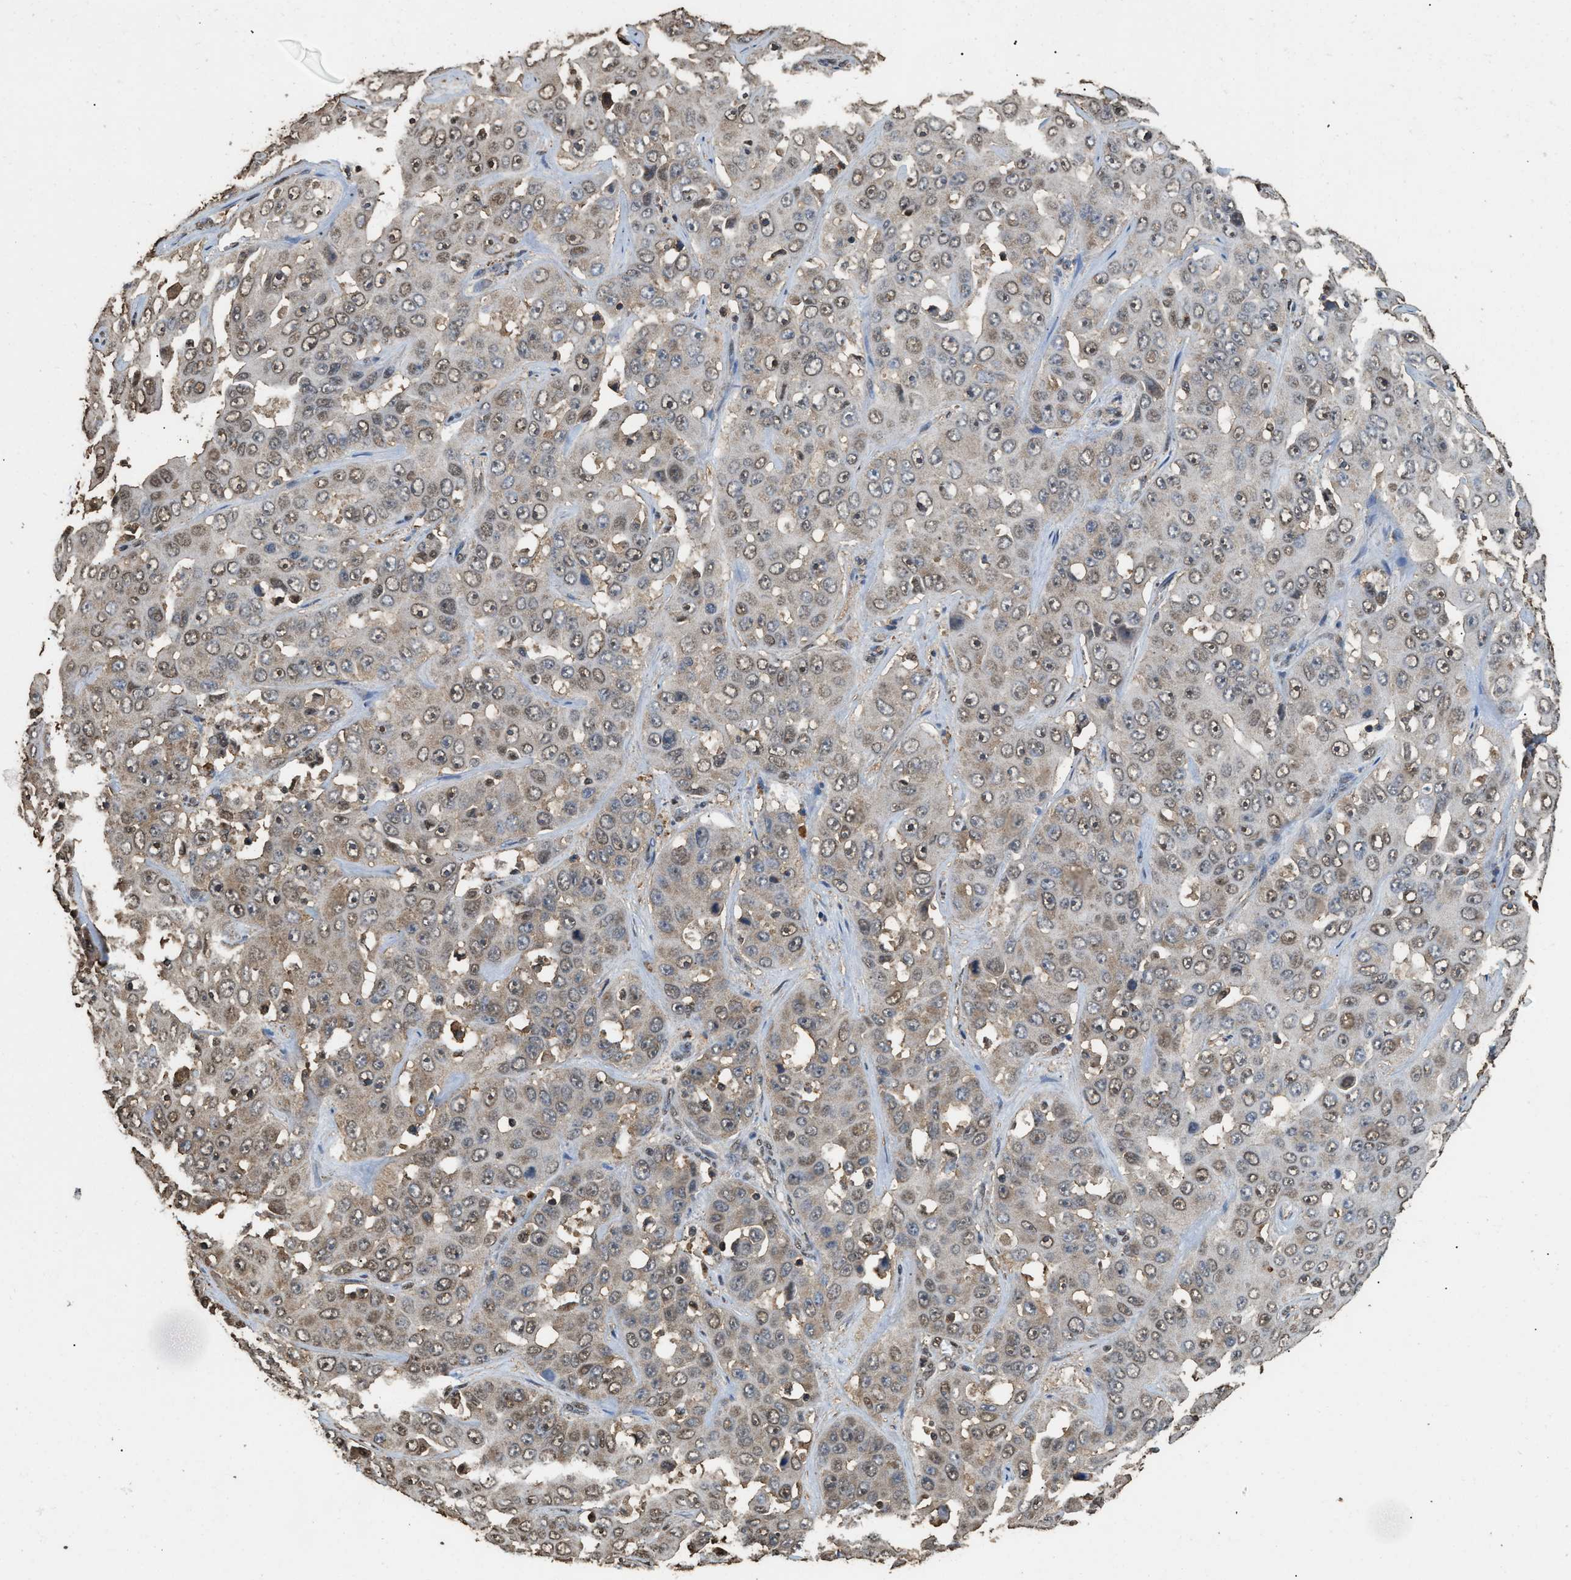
{"staining": {"intensity": "weak", "quantity": "25%-75%", "location": "cytoplasmic/membranous,nuclear"}, "tissue": "liver cancer", "cell_type": "Tumor cells", "image_type": "cancer", "snomed": [{"axis": "morphology", "description": "Cholangiocarcinoma"}, {"axis": "topography", "description": "Liver"}], "caption": "Weak cytoplasmic/membranous and nuclear positivity for a protein is identified in about 25%-75% of tumor cells of cholangiocarcinoma (liver) using immunohistochemistry.", "gene": "GAPDH", "patient": {"sex": "female", "age": 52}}